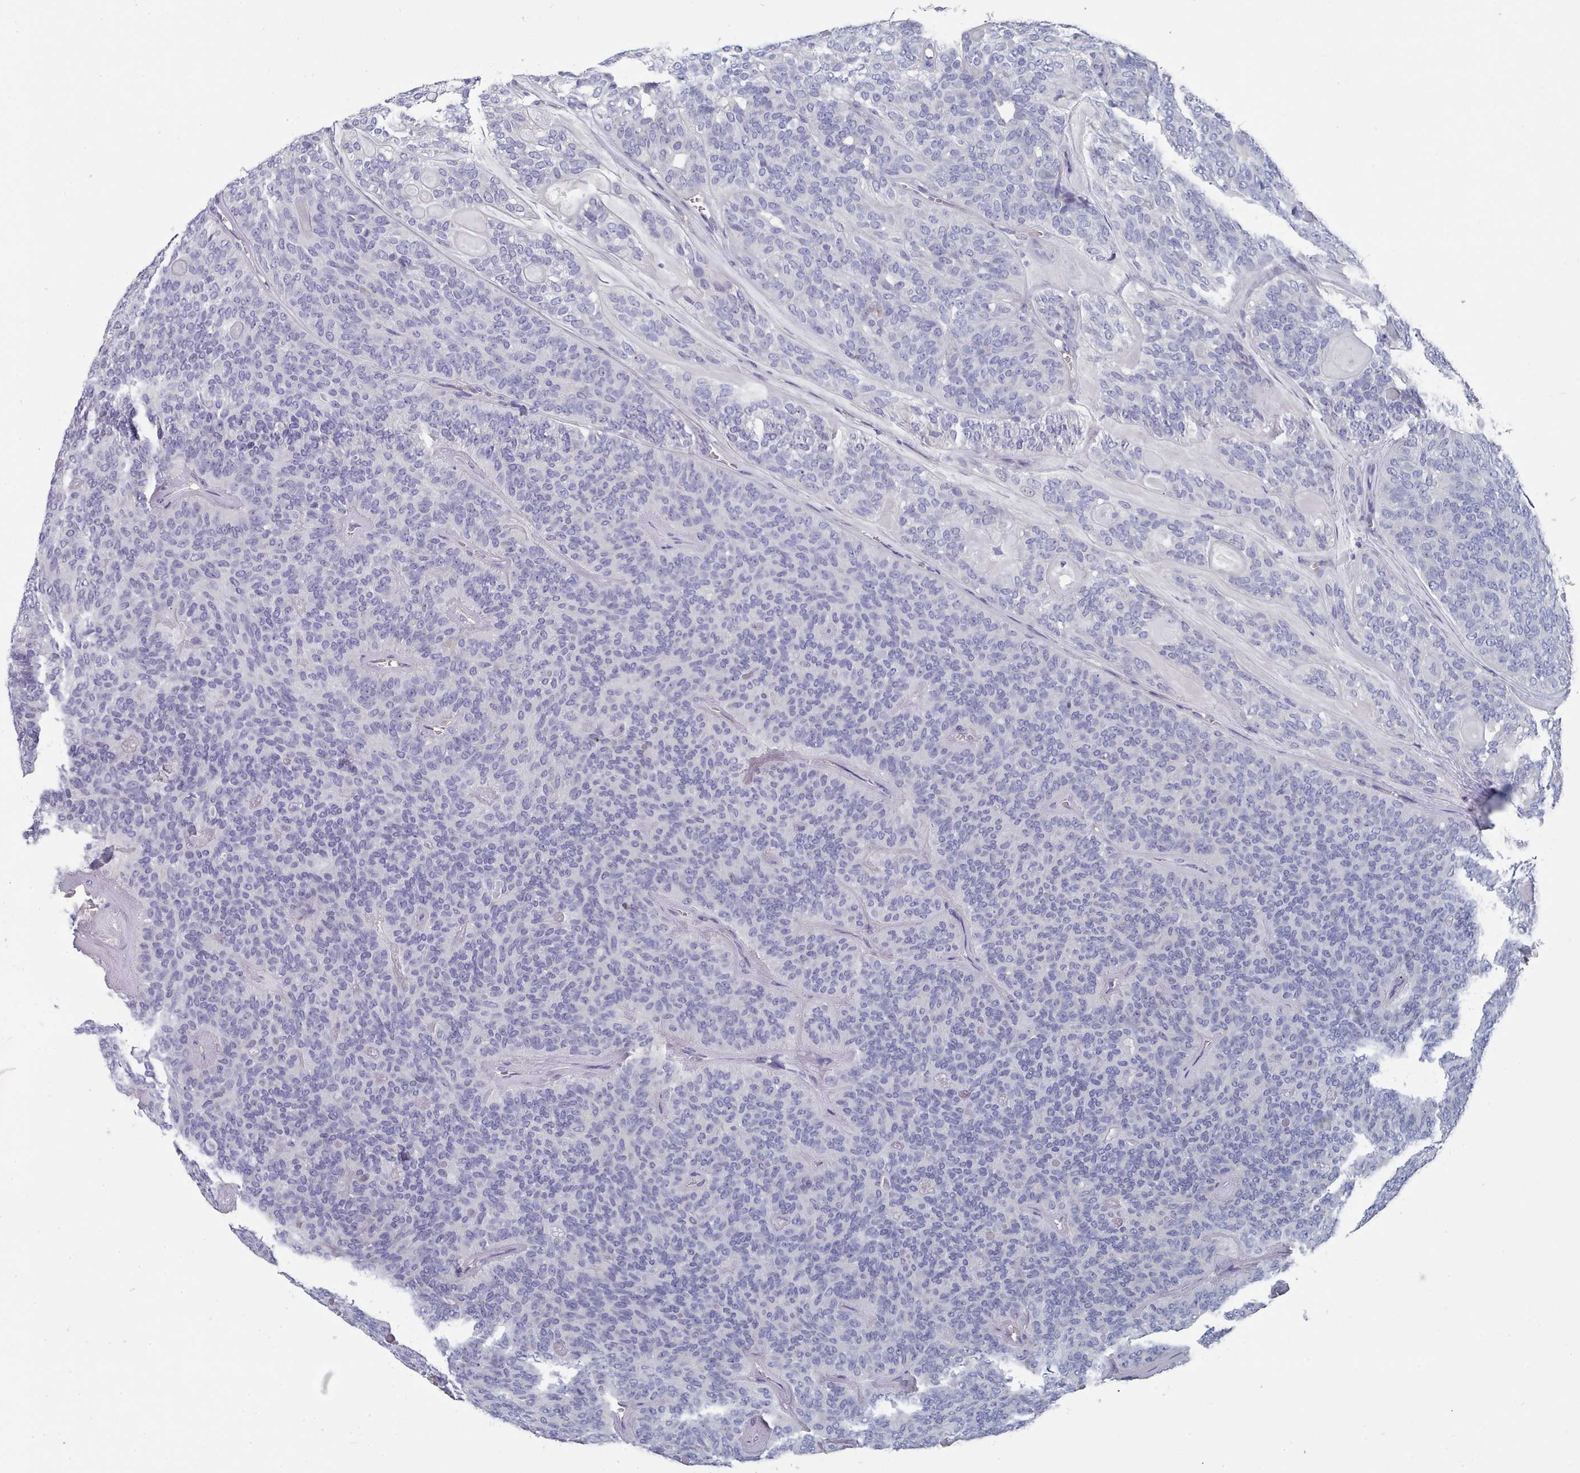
{"staining": {"intensity": "negative", "quantity": "none", "location": "none"}, "tissue": "head and neck cancer", "cell_type": "Tumor cells", "image_type": "cancer", "snomed": [{"axis": "morphology", "description": "Adenocarcinoma, NOS"}, {"axis": "topography", "description": "Head-Neck"}], "caption": "Immunohistochemistry photomicrograph of human adenocarcinoma (head and neck) stained for a protein (brown), which shows no positivity in tumor cells.", "gene": "PDE4C", "patient": {"sex": "male", "age": 66}}